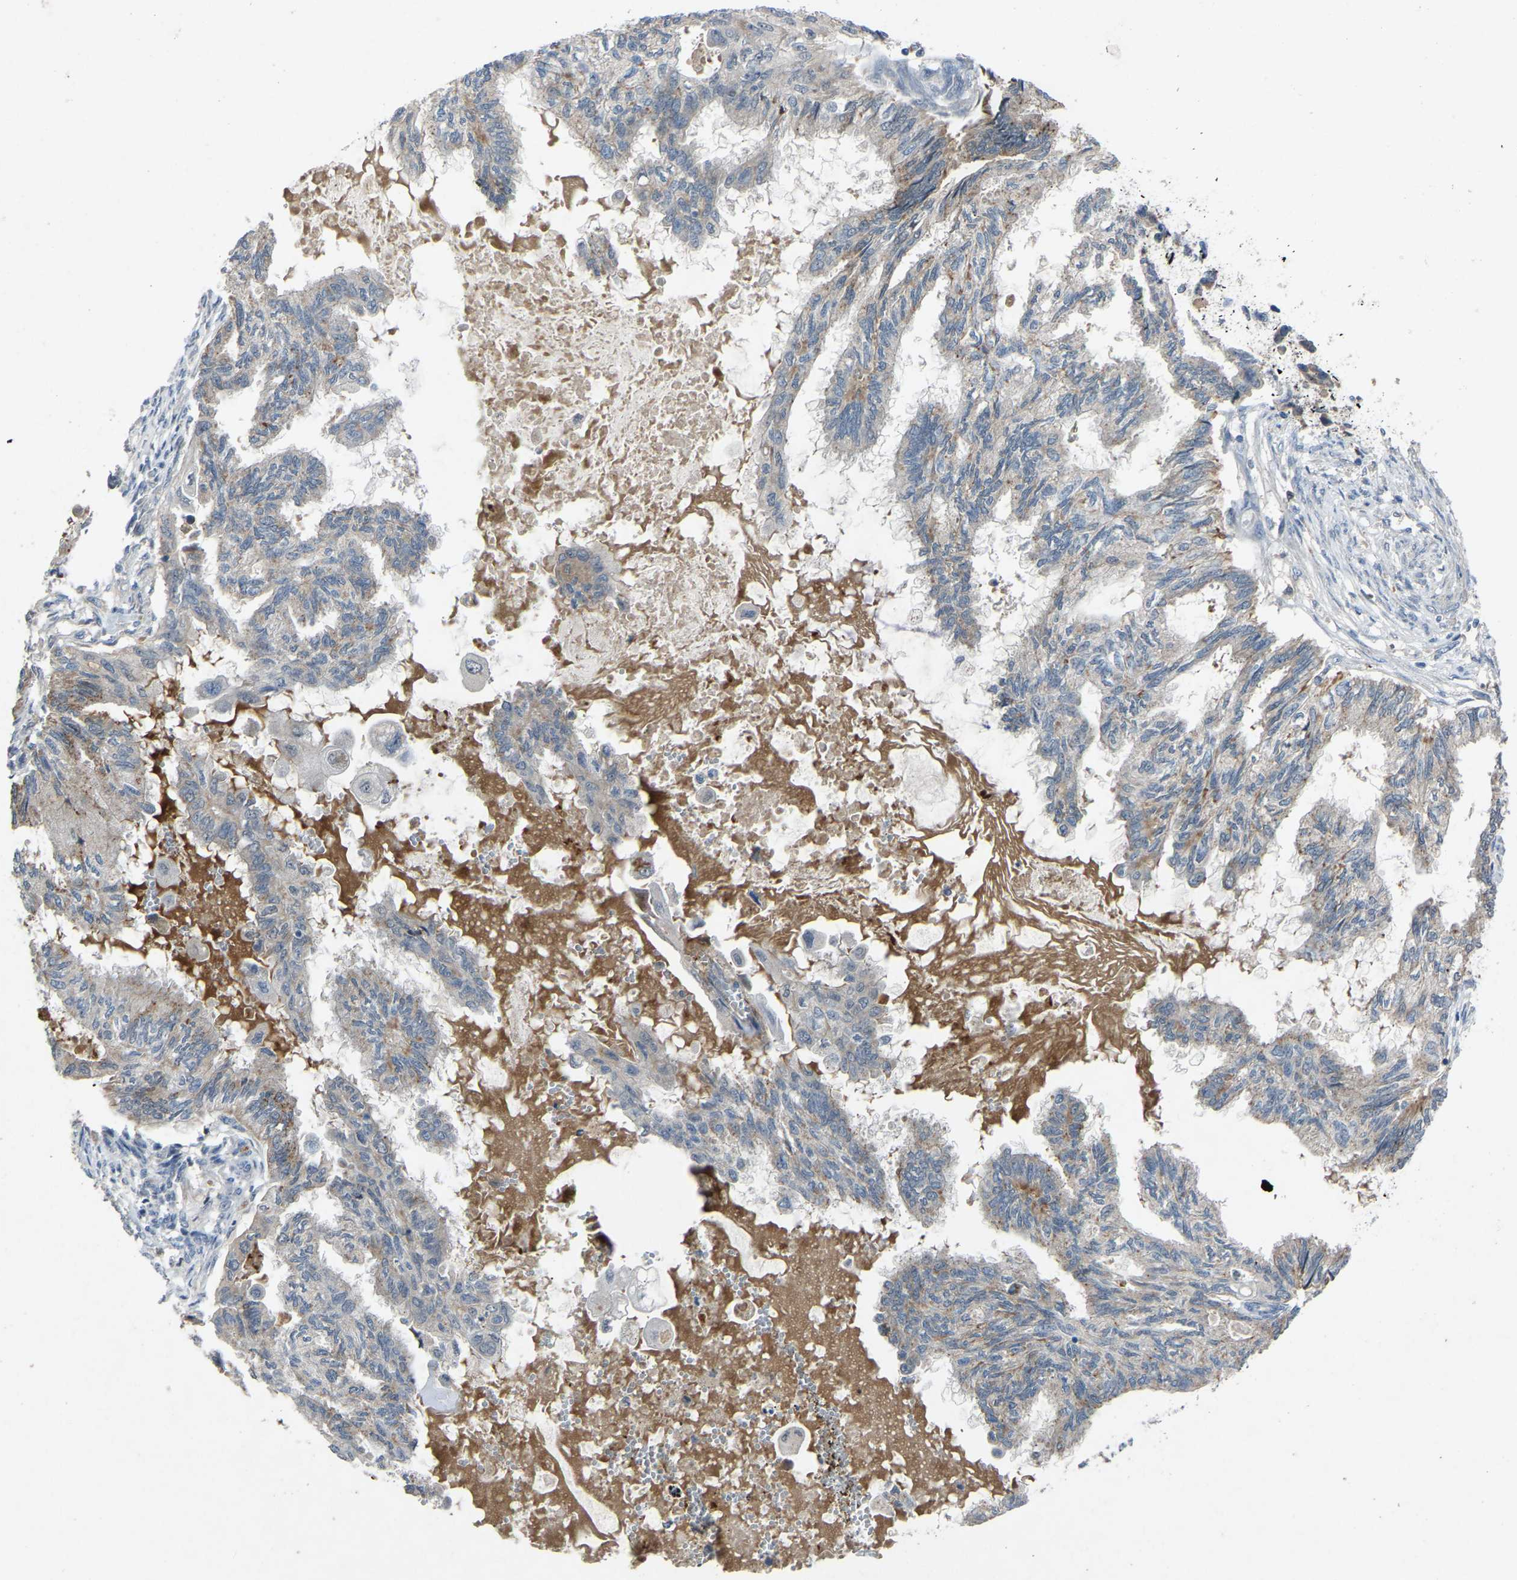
{"staining": {"intensity": "weak", "quantity": "<25%", "location": "cytoplasmic/membranous"}, "tissue": "cervical cancer", "cell_type": "Tumor cells", "image_type": "cancer", "snomed": [{"axis": "morphology", "description": "Normal tissue, NOS"}, {"axis": "morphology", "description": "Adenocarcinoma, NOS"}, {"axis": "topography", "description": "Cervix"}, {"axis": "topography", "description": "Endometrium"}], "caption": "Micrograph shows no significant protein expression in tumor cells of cervical cancer. (Stains: DAB (3,3'-diaminobenzidine) IHC with hematoxylin counter stain, Microscopy: brightfield microscopy at high magnification).", "gene": "FHIT", "patient": {"sex": "female", "age": 86}}